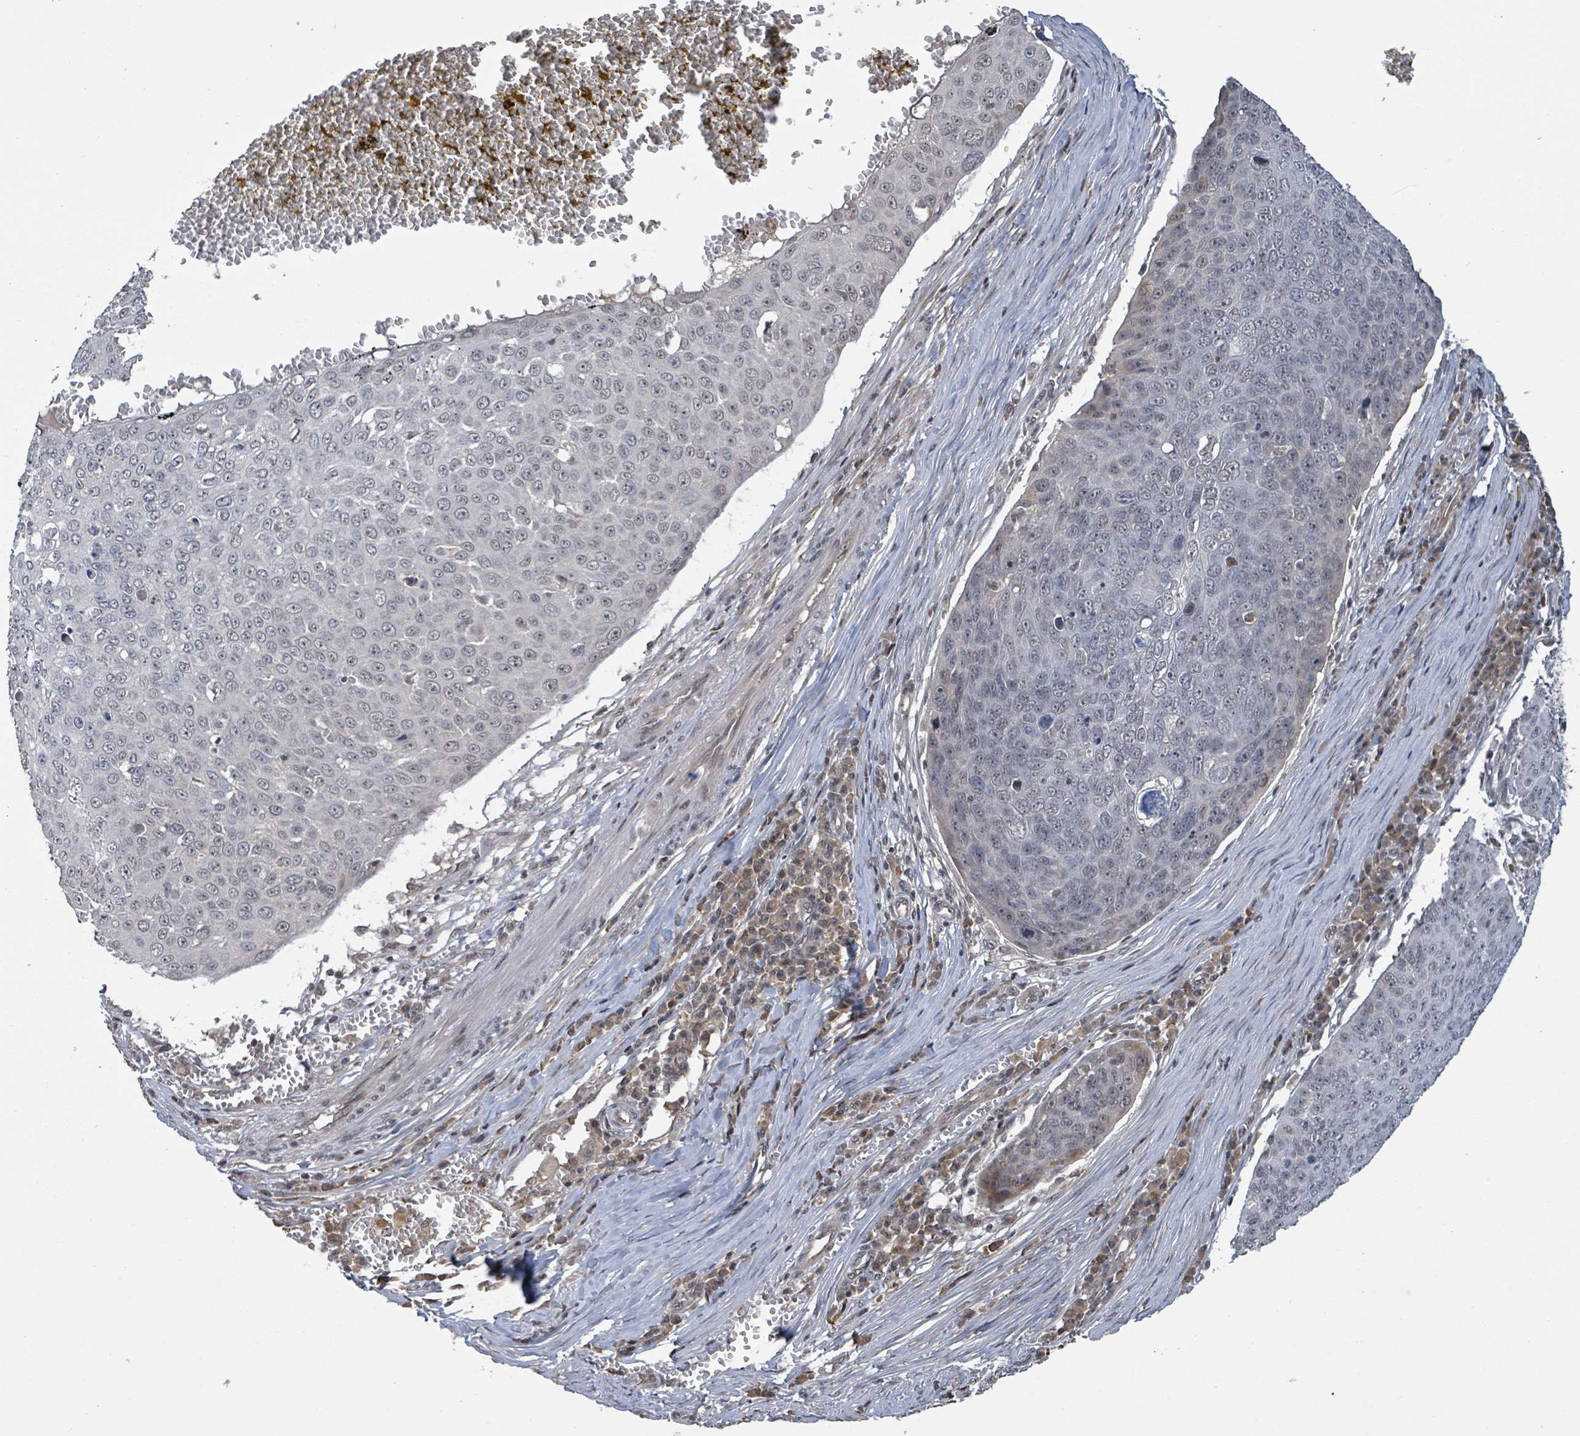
{"staining": {"intensity": "weak", "quantity": "25%-75%", "location": "nuclear"}, "tissue": "skin cancer", "cell_type": "Tumor cells", "image_type": "cancer", "snomed": [{"axis": "morphology", "description": "Squamous cell carcinoma, NOS"}, {"axis": "topography", "description": "Skin"}], "caption": "Immunohistochemical staining of human skin cancer (squamous cell carcinoma) shows weak nuclear protein positivity in approximately 25%-75% of tumor cells.", "gene": "ZBTB14", "patient": {"sex": "male", "age": 71}}